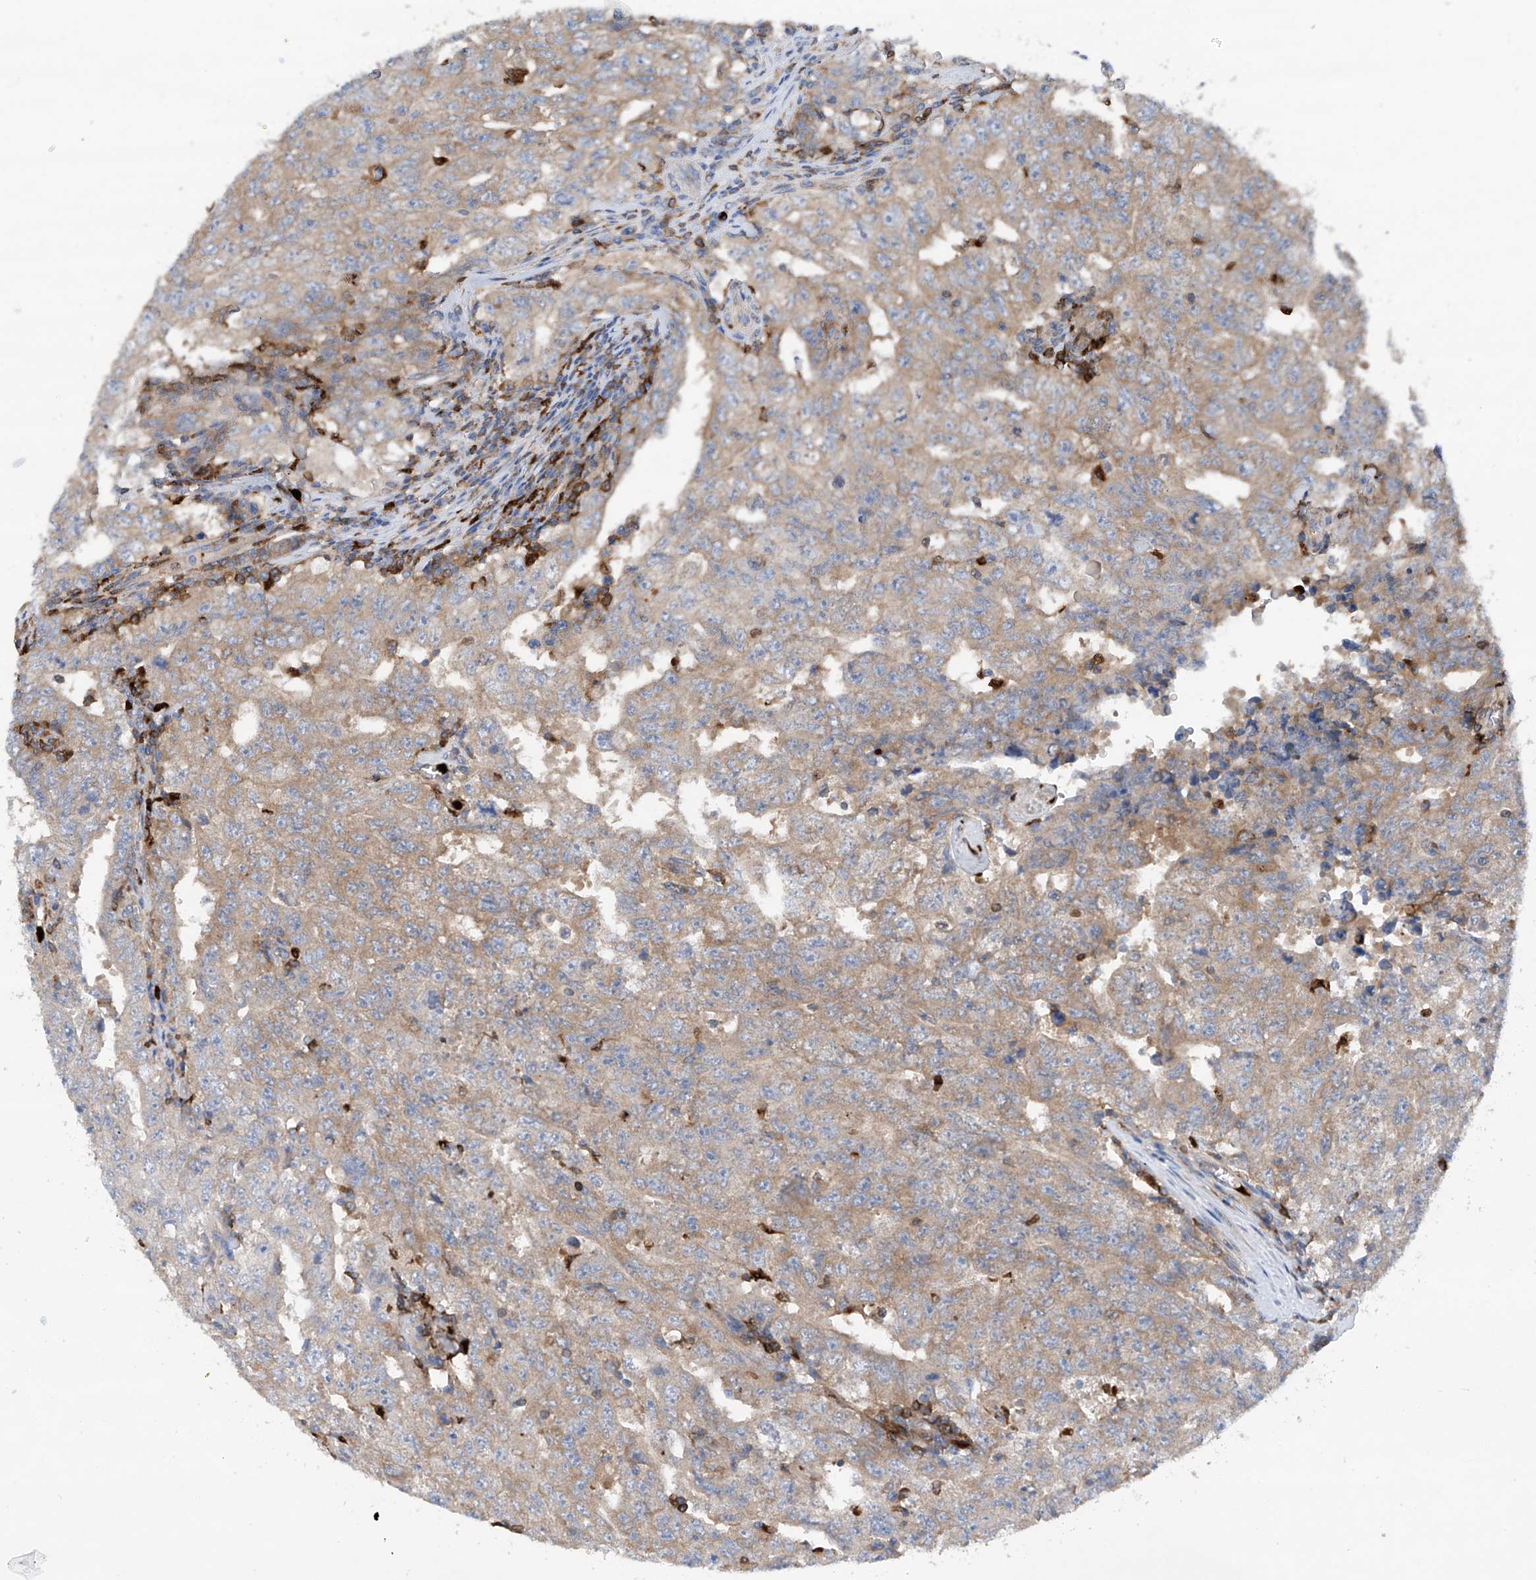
{"staining": {"intensity": "weak", "quantity": ">75%", "location": "cytoplasmic/membranous"}, "tissue": "testis cancer", "cell_type": "Tumor cells", "image_type": "cancer", "snomed": [{"axis": "morphology", "description": "Carcinoma, Embryonal, NOS"}, {"axis": "topography", "description": "Testis"}], "caption": "This is an image of IHC staining of testis cancer (embryonal carcinoma), which shows weak positivity in the cytoplasmic/membranous of tumor cells.", "gene": "PHACTR2", "patient": {"sex": "male", "age": 26}}